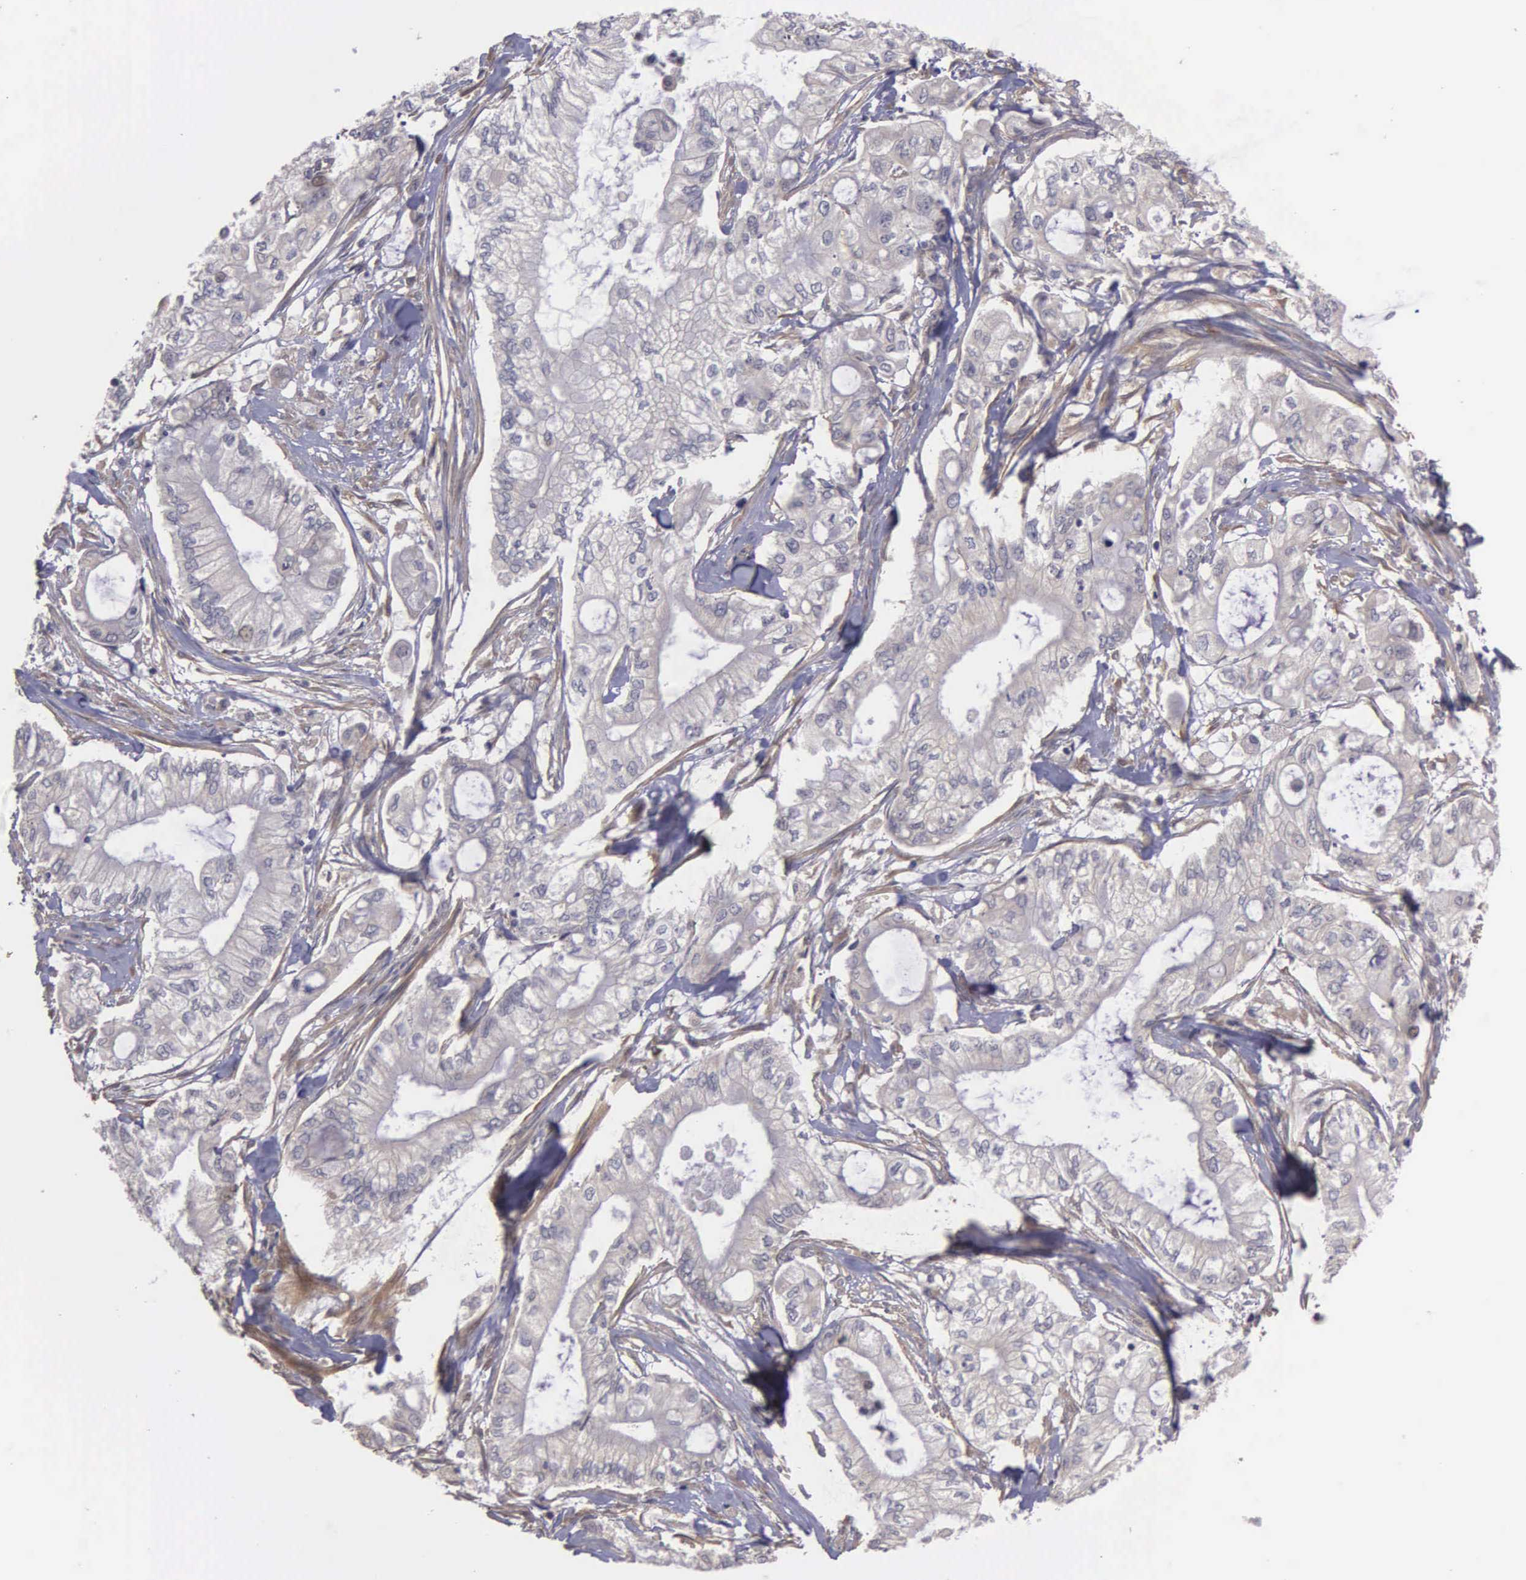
{"staining": {"intensity": "negative", "quantity": "none", "location": "none"}, "tissue": "pancreatic cancer", "cell_type": "Tumor cells", "image_type": "cancer", "snomed": [{"axis": "morphology", "description": "Adenocarcinoma, NOS"}, {"axis": "topography", "description": "Pancreas"}], "caption": "Immunohistochemical staining of adenocarcinoma (pancreatic) reveals no significant expression in tumor cells. (Stains: DAB IHC with hematoxylin counter stain, Microscopy: brightfield microscopy at high magnification).", "gene": "RTL10", "patient": {"sex": "male", "age": 79}}